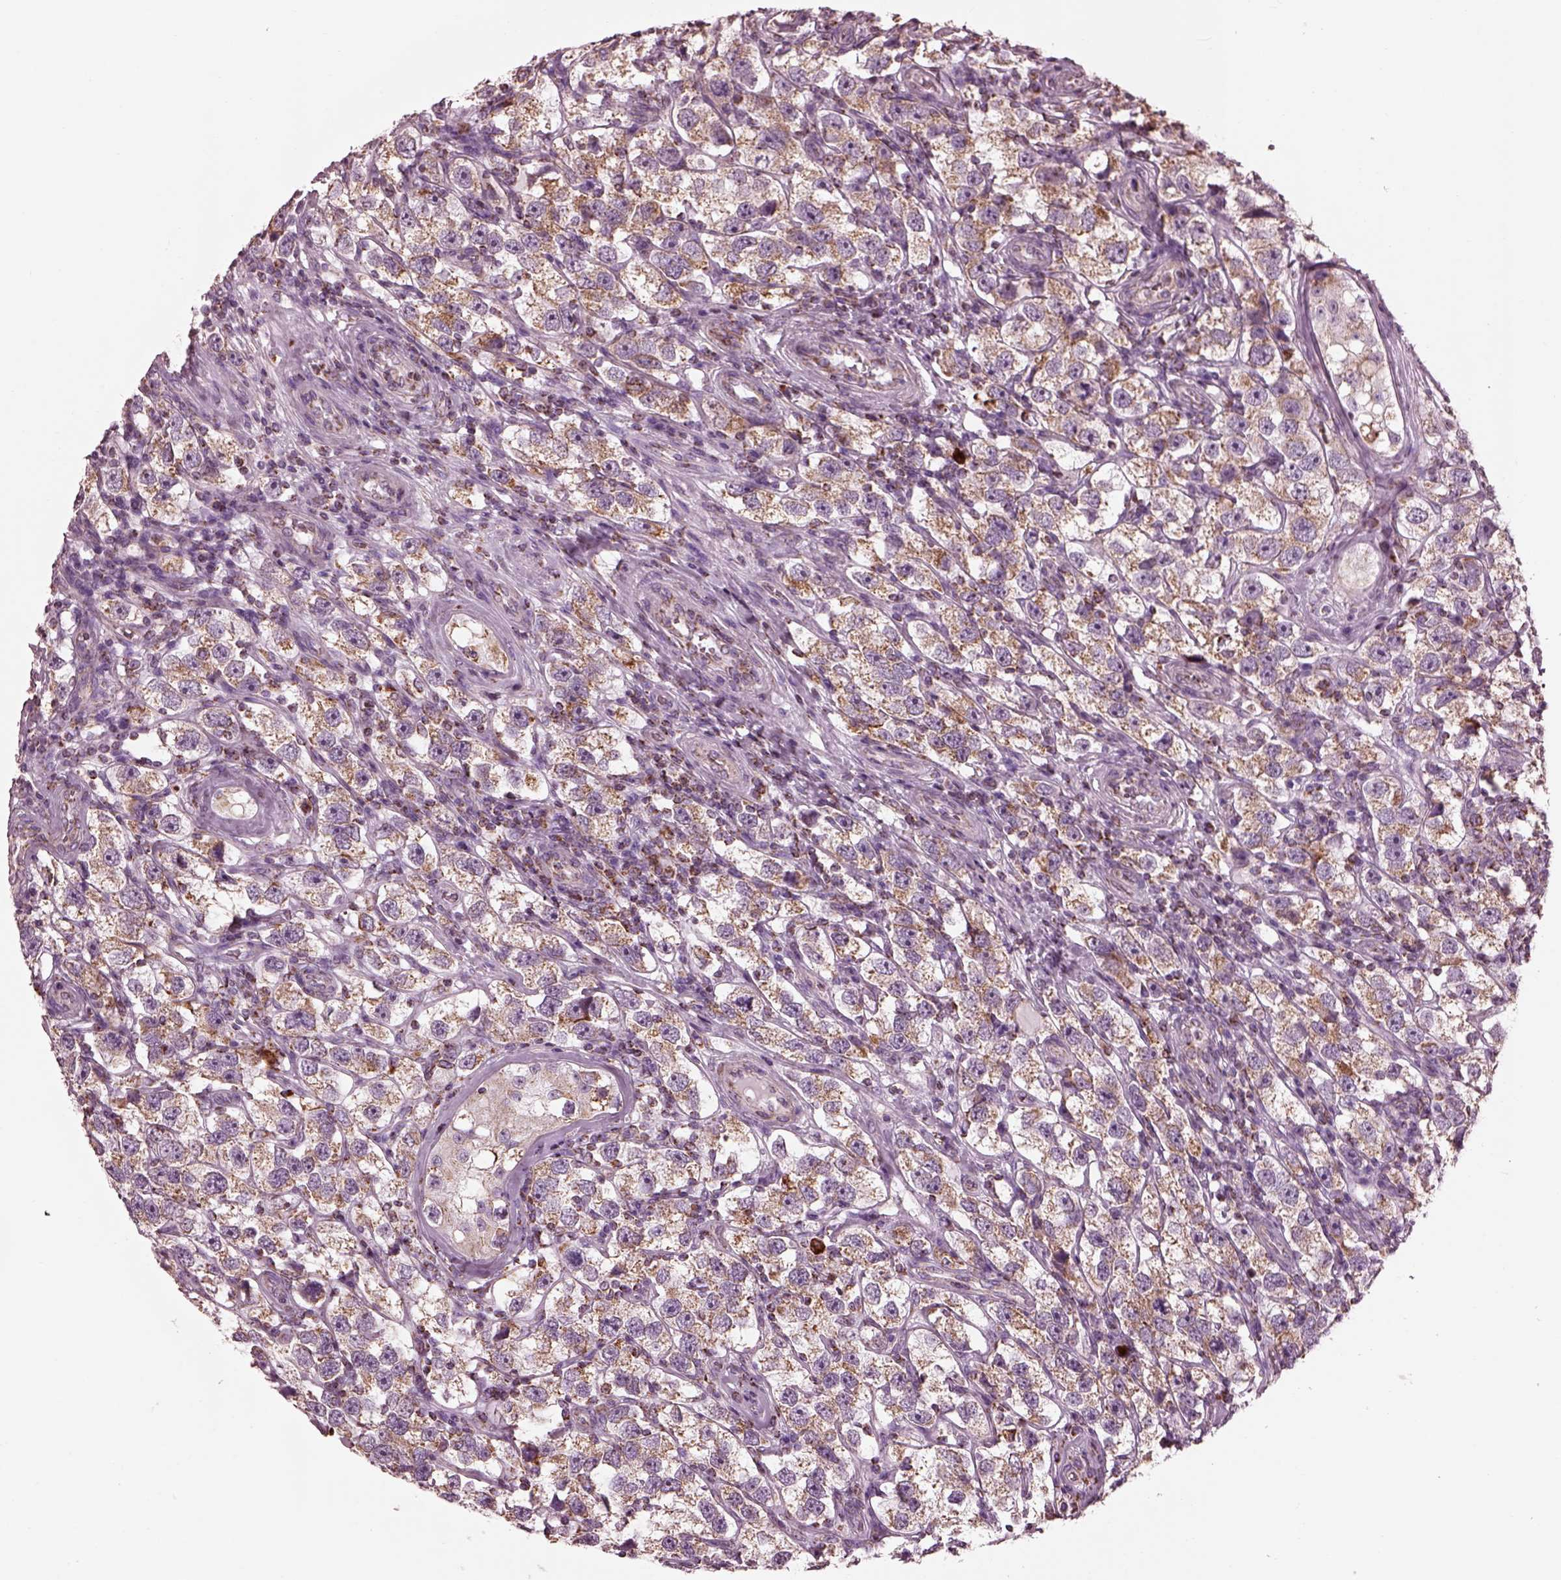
{"staining": {"intensity": "moderate", "quantity": ">75%", "location": "cytoplasmic/membranous"}, "tissue": "testis cancer", "cell_type": "Tumor cells", "image_type": "cancer", "snomed": [{"axis": "morphology", "description": "Seminoma, NOS"}, {"axis": "topography", "description": "Testis"}], "caption": "There is medium levels of moderate cytoplasmic/membranous positivity in tumor cells of seminoma (testis), as demonstrated by immunohistochemical staining (brown color).", "gene": "ATP5MF", "patient": {"sex": "male", "age": 26}}